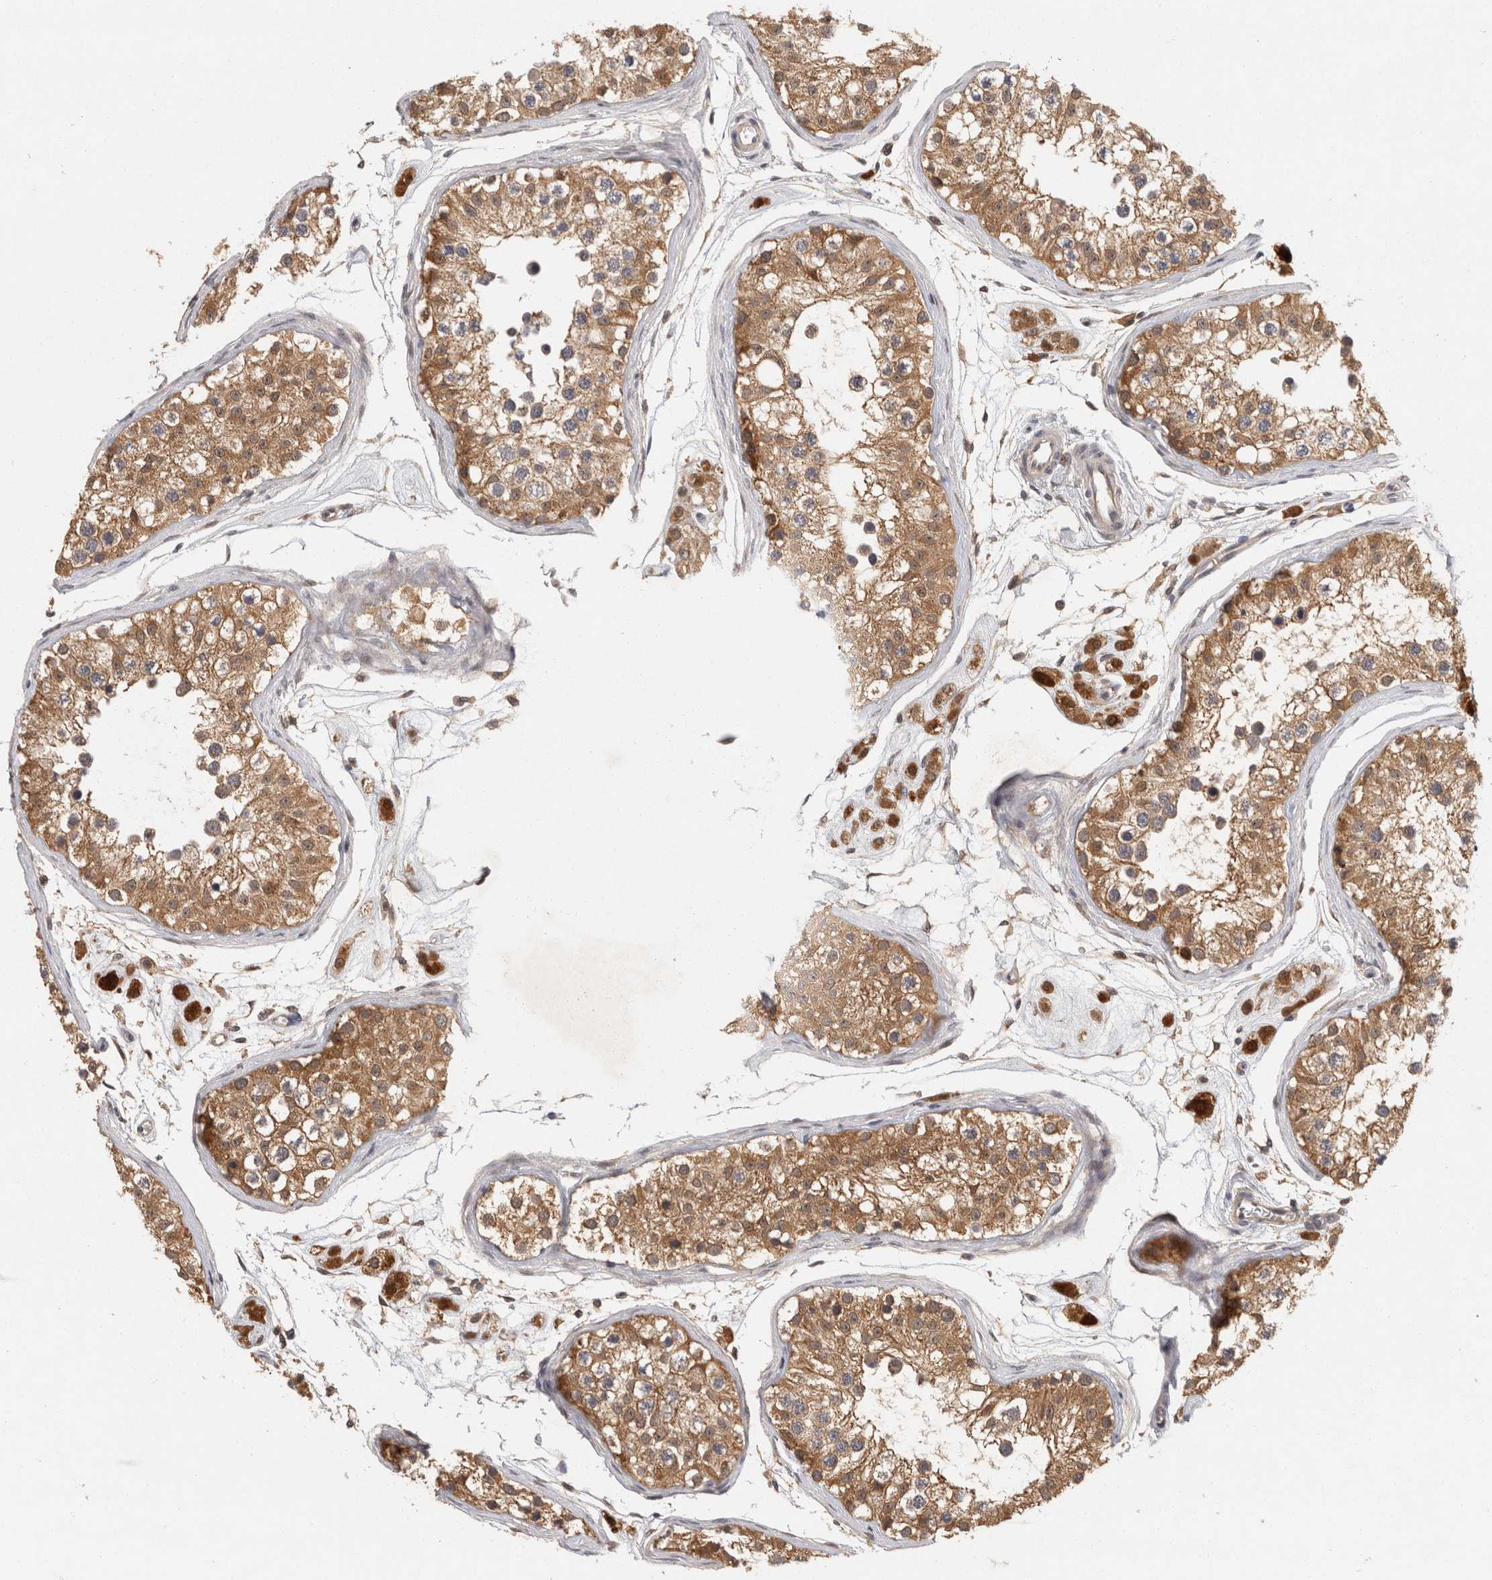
{"staining": {"intensity": "moderate", "quantity": ">75%", "location": "cytoplasmic/membranous"}, "tissue": "testis", "cell_type": "Cells in seminiferous ducts", "image_type": "normal", "snomed": [{"axis": "morphology", "description": "Normal tissue, NOS"}, {"axis": "morphology", "description": "Adenocarcinoma, metastatic, NOS"}, {"axis": "topography", "description": "Testis"}], "caption": "Human testis stained with a brown dye reveals moderate cytoplasmic/membranous positive staining in approximately >75% of cells in seminiferous ducts.", "gene": "ACAT2", "patient": {"sex": "male", "age": 26}}